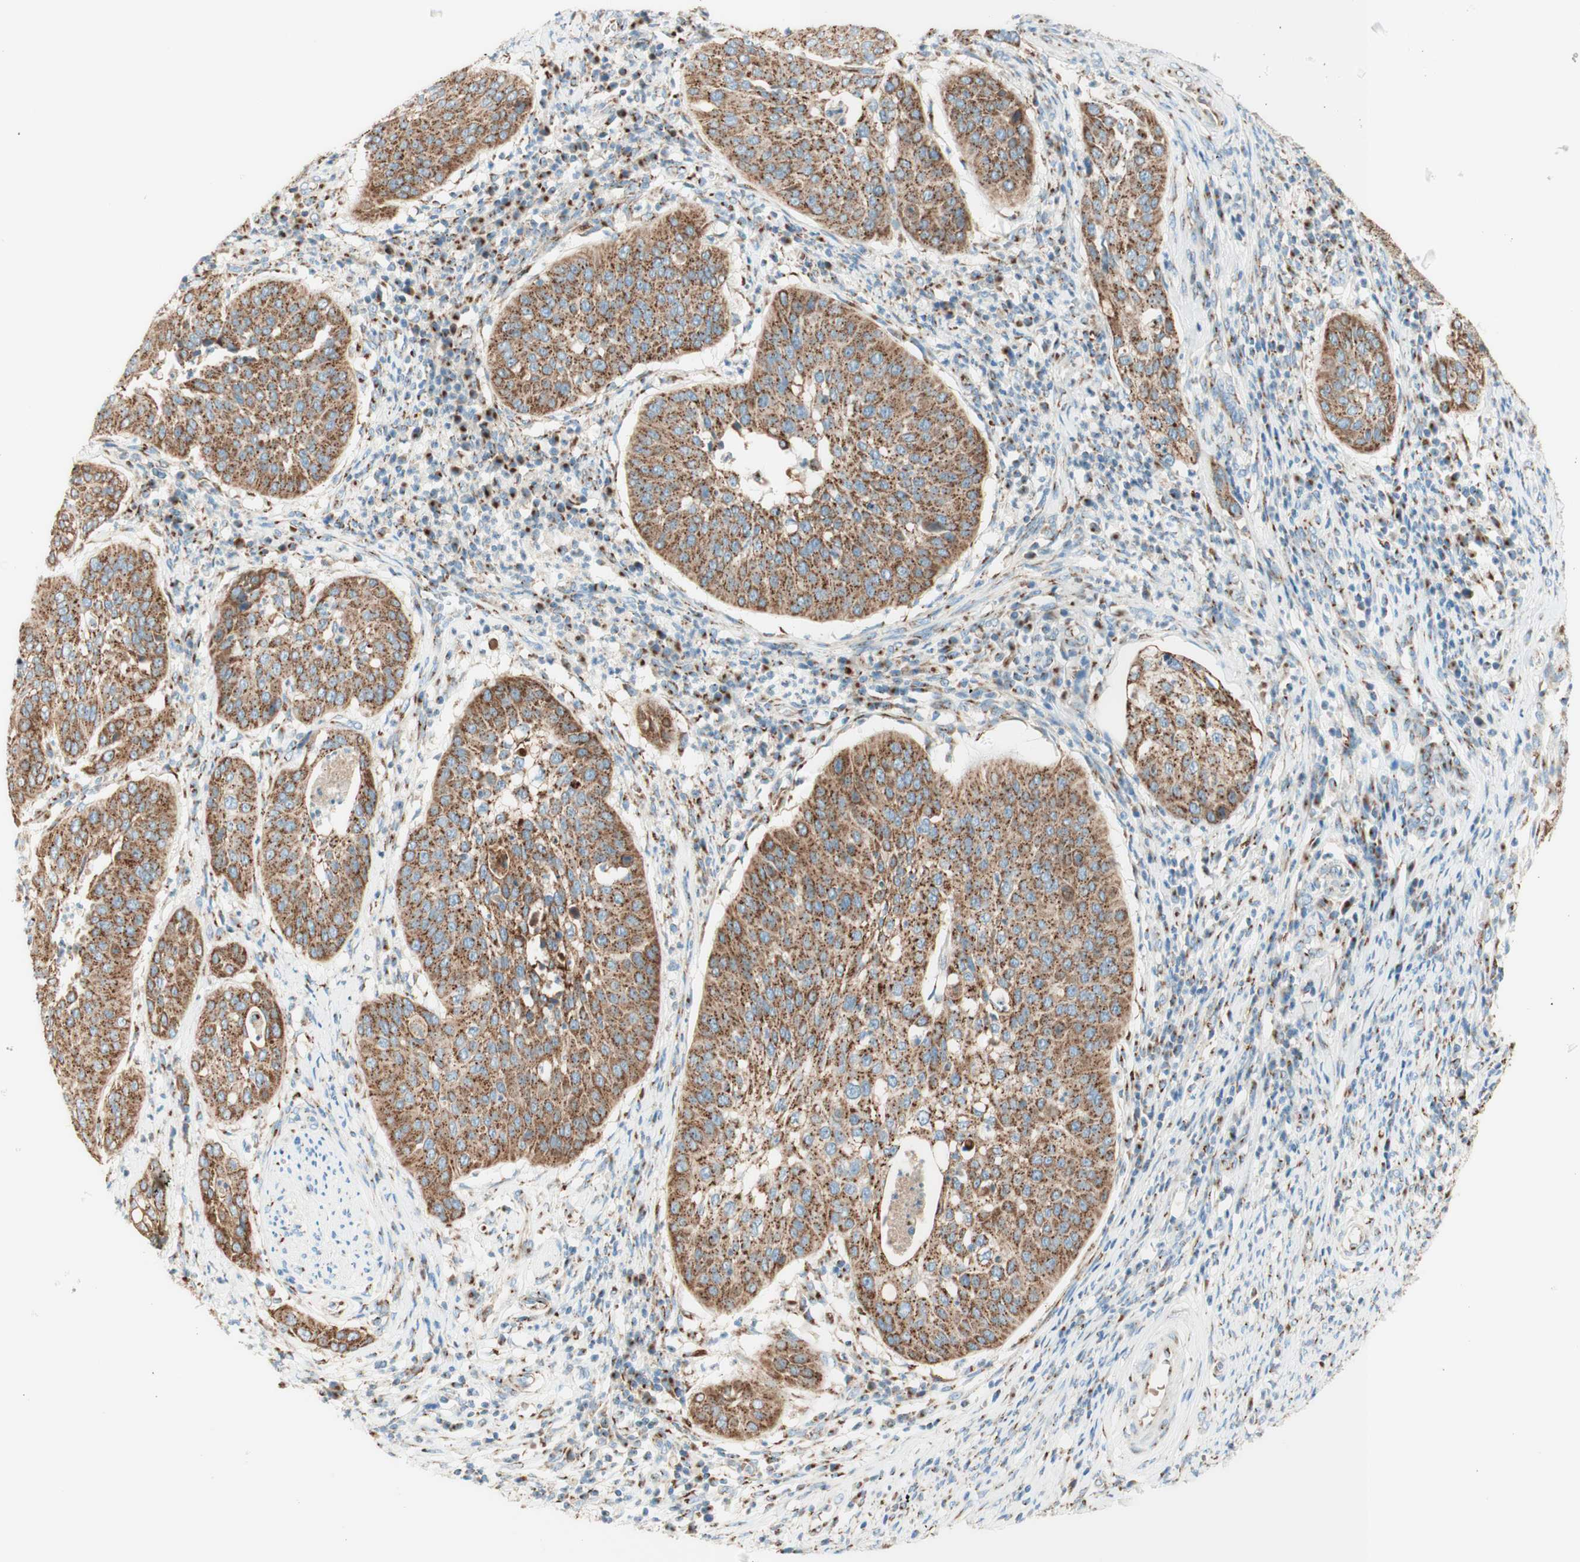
{"staining": {"intensity": "strong", "quantity": ">75%", "location": "cytoplasmic/membranous"}, "tissue": "cervical cancer", "cell_type": "Tumor cells", "image_type": "cancer", "snomed": [{"axis": "morphology", "description": "Normal tissue, NOS"}, {"axis": "morphology", "description": "Squamous cell carcinoma, NOS"}, {"axis": "topography", "description": "Cervix"}], "caption": "The micrograph displays staining of cervical cancer (squamous cell carcinoma), revealing strong cytoplasmic/membranous protein expression (brown color) within tumor cells. The protein is stained brown, and the nuclei are stained in blue (DAB (3,3'-diaminobenzidine) IHC with brightfield microscopy, high magnification).", "gene": "GOLGB1", "patient": {"sex": "female", "age": 39}}